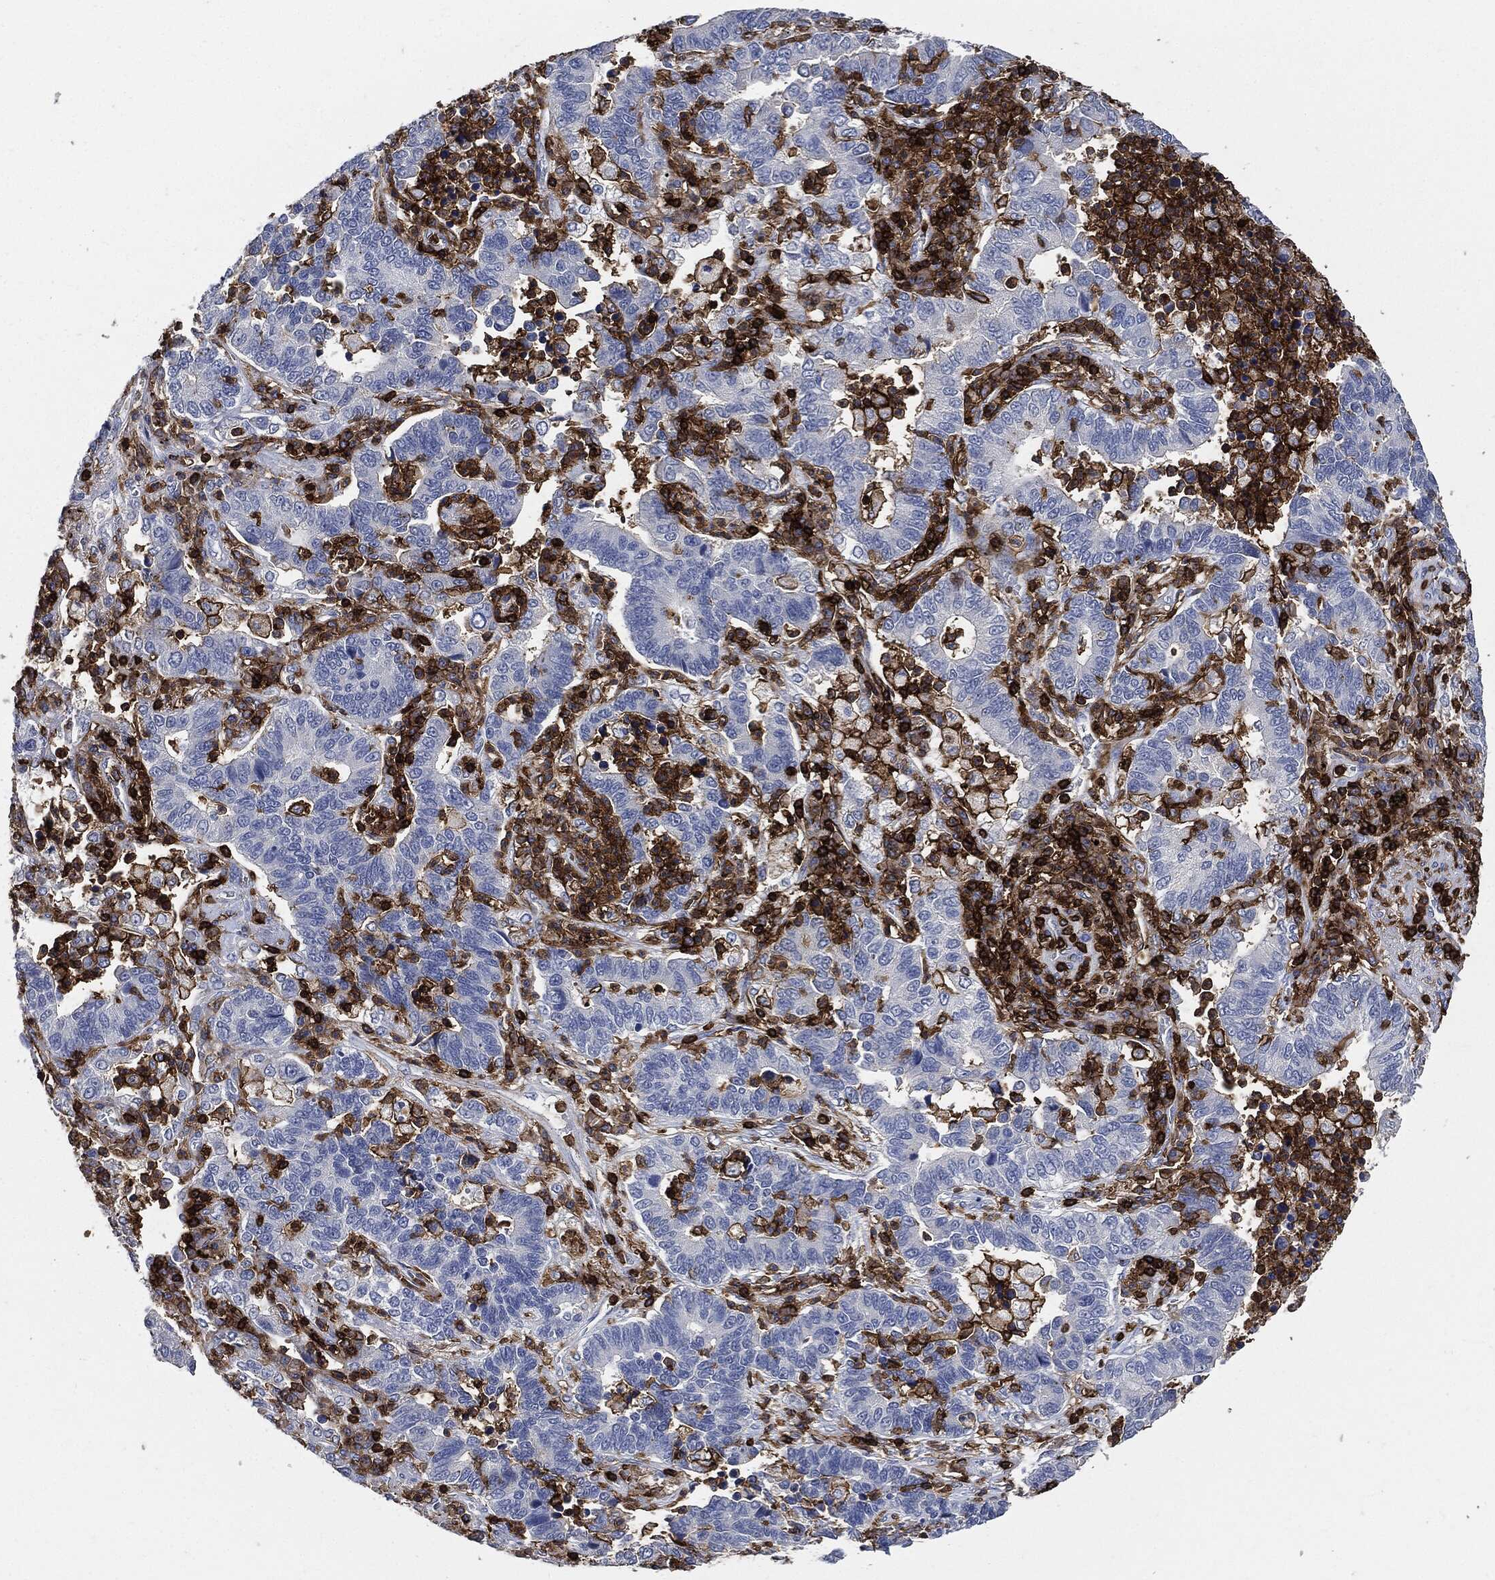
{"staining": {"intensity": "negative", "quantity": "none", "location": "none"}, "tissue": "lung cancer", "cell_type": "Tumor cells", "image_type": "cancer", "snomed": [{"axis": "morphology", "description": "Adenocarcinoma, NOS"}, {"axis": "topography", "description": "Lung"}], "caption": "High magnification brightfield microscopy of lung cancer (adenocarcinoma) stained with DAB (brown) and counterstained with hematoxylin (blue): tumor cells show no significant positivity.", "gene": "PTPRC", "patient": {"sex": "female", "age": 57}}